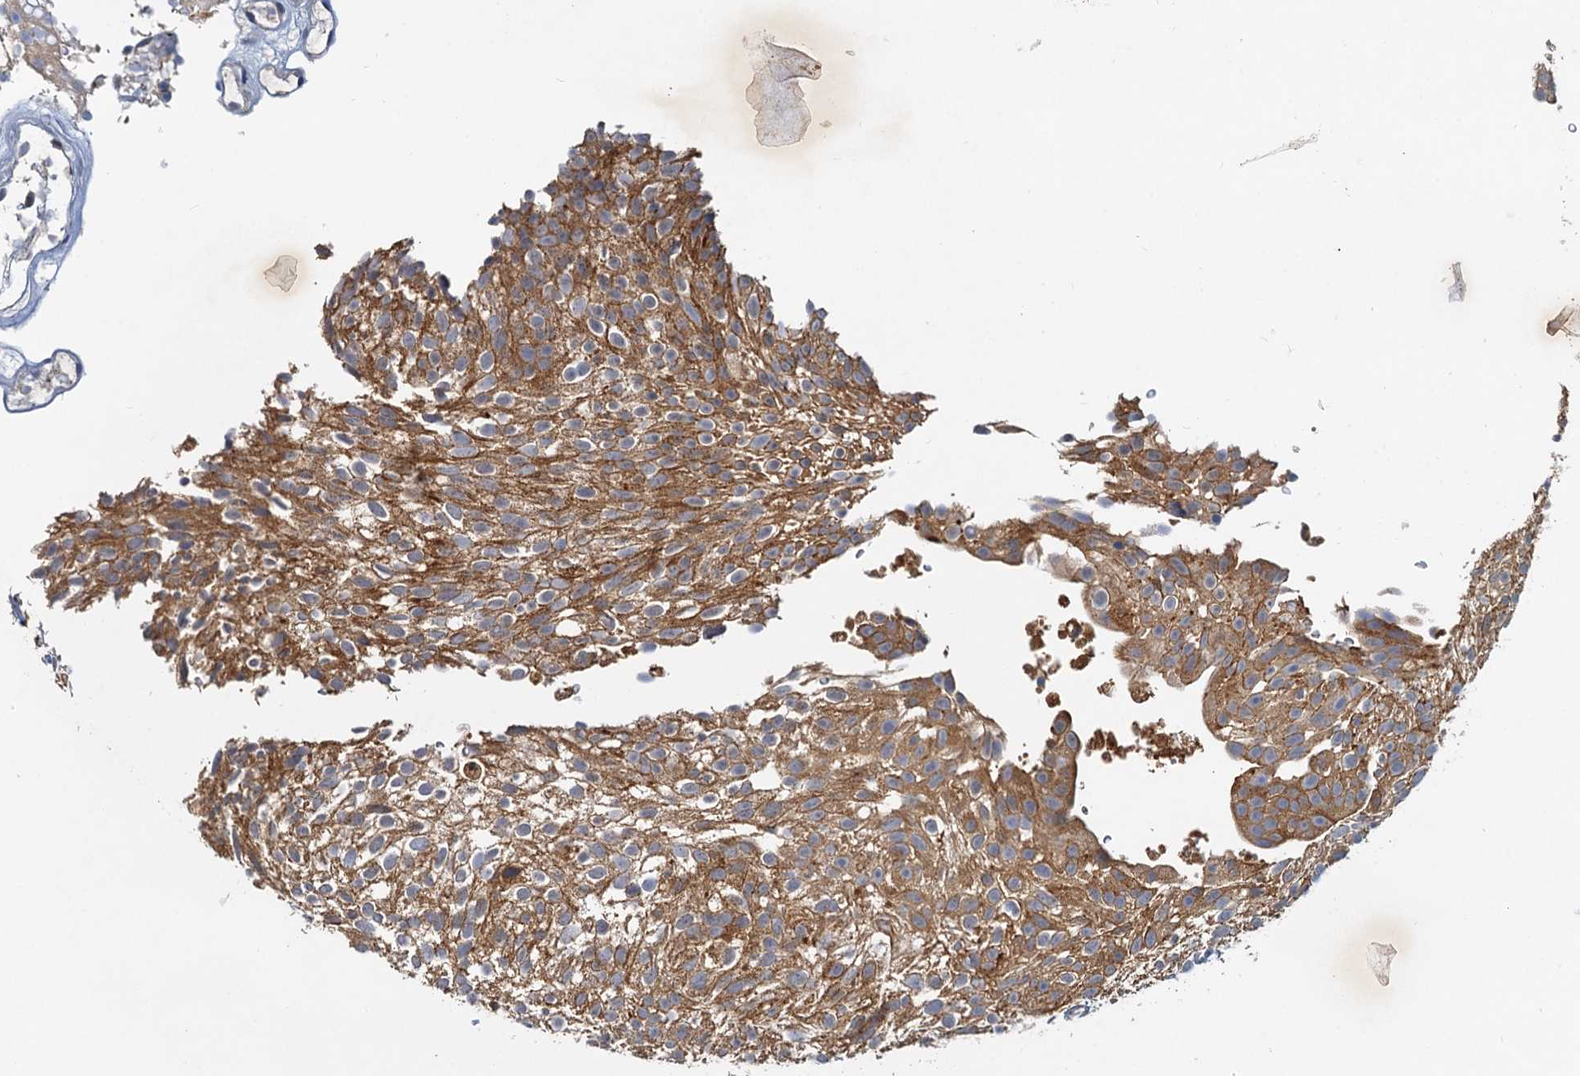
{"staining": {"intensity": "moderate", "quantity": ">75%", "location": "cytoplasmic/membranous"}, "tissue": "urothelial cancer", "cell_type": "Tumor cells", "image_type": "cancer", "snomed": [{"axis": "morphology", "description": "Urothelial carcinoma, Low grade"}, {"axis": "topography", "description": "Urinary bladder"}], "caption": "An image of human low-grade urothelial carcinoma stained for a protein reveals moderate cytoplasmic/membranous brown staining in tumor cells.", "gene": "TOLLIP", "patient": {"sex": "male", "age": 78}}